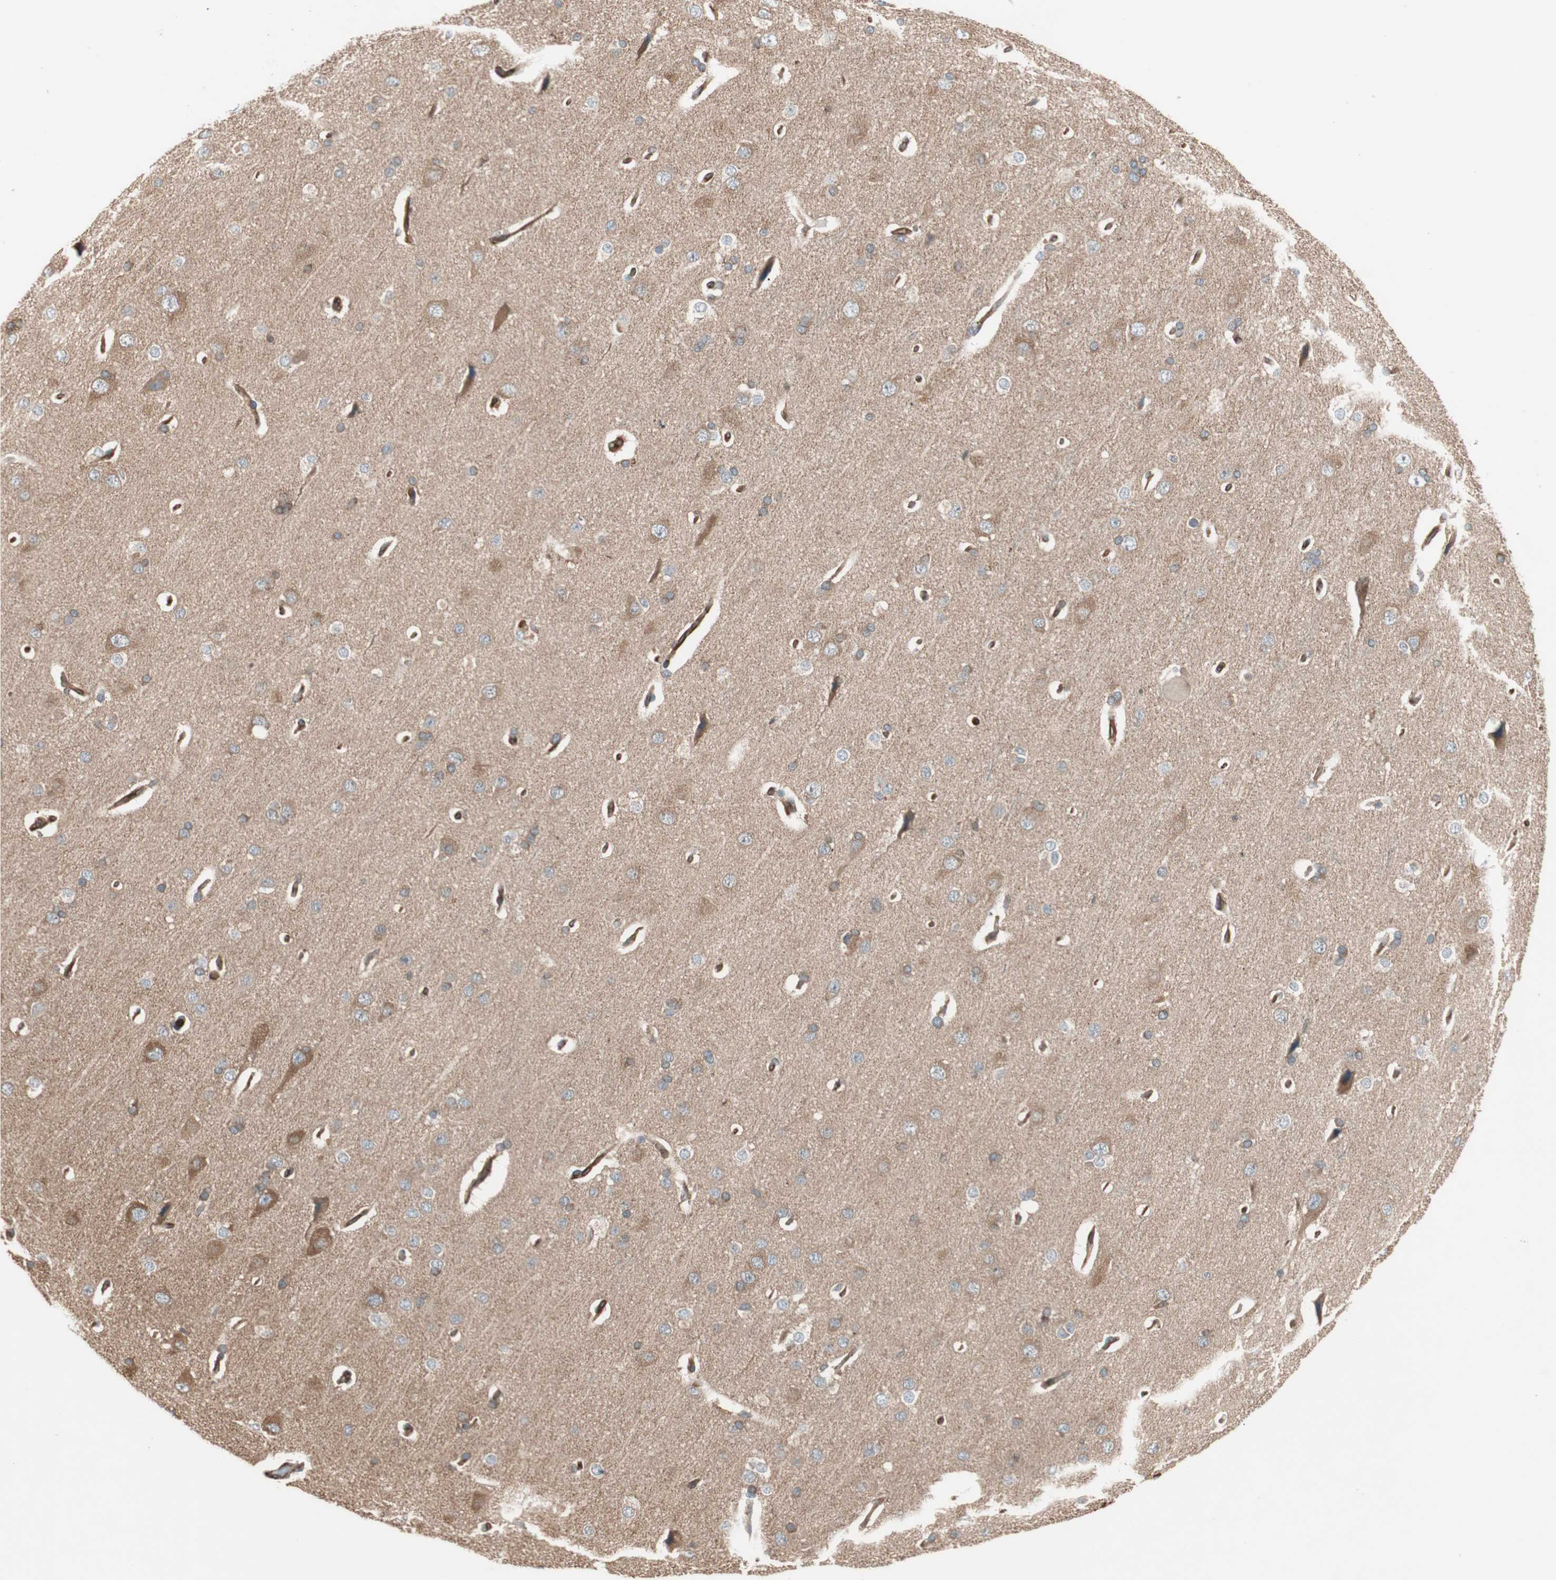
{"staining": {"intensity": "strong", "quantity": ">75%", "location": "cytoplasmic/membranous"}, "tissue": "cerebral cortex", "cell_type": "Endothelial cells", "image_type": "normal", "snomed": [{"axis": "morphology", "description": "Normal tissue, NOS"}, {"axis": "topography", "description": "Cerebral cortex"}], "caption": "Human cerebral cortex stained with a protein marker reveals strong staining in endothelial cells.", "gene": "TCP11L1", "patient": {"sex": "male", "age": 62}}